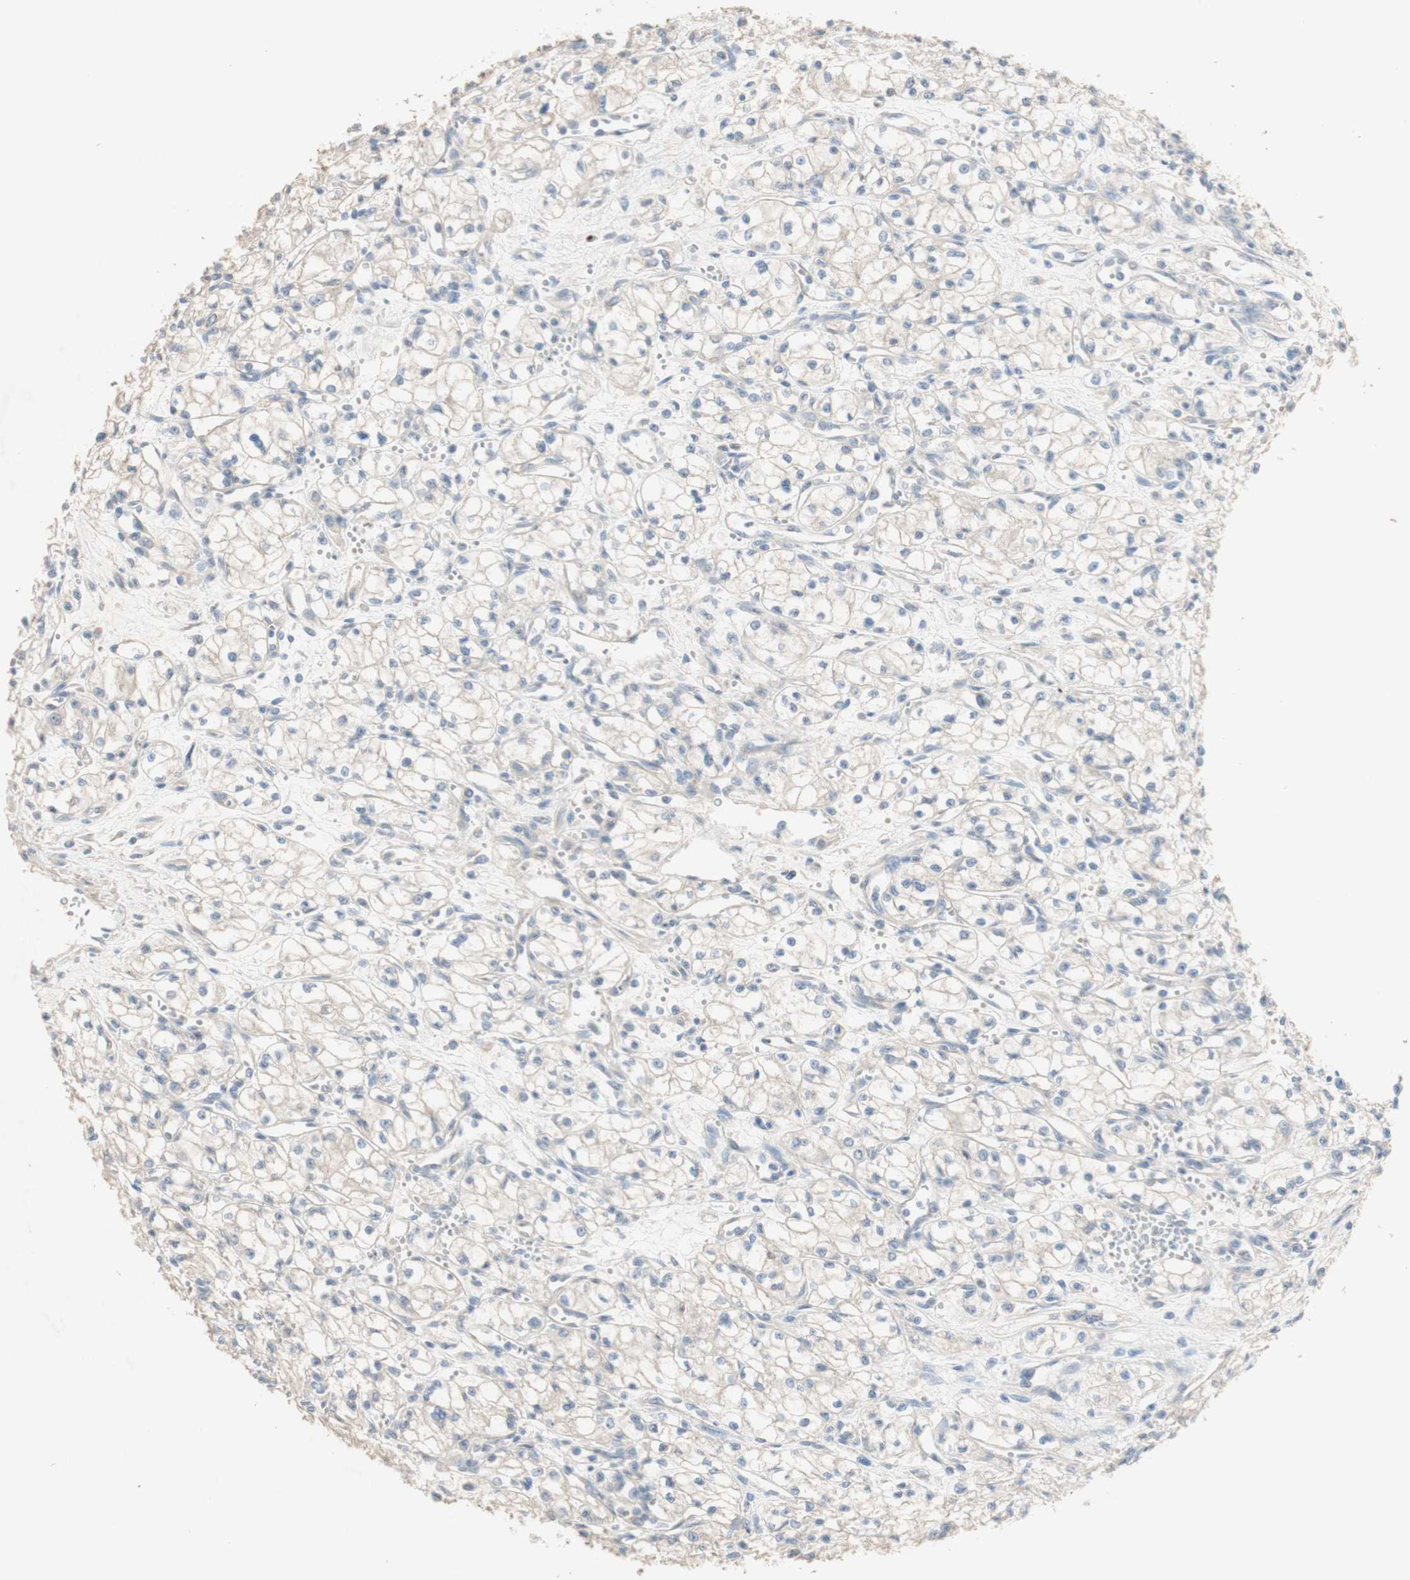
{"staining": {"intensity": "negative", "quantity": "none", "location": "none"}, "tissue": "renal cancer", "cell_type": "Tumor cells", "image_type": "cancer", "snomed": [{"axis": "morphology", "description": "Normal tissue, NOS"}, {"axis": "morphology", "description": "Adenocarcinoma, NOS"}, {"axis": "topography", "description": "Kidney"}], "caption": "IHC histopathology image of renal cancer stained for a protein (brown), which displays no positivity in tumor cells.", "gene": "MANEA", "patient": {"sex": "male", "age": 59}}